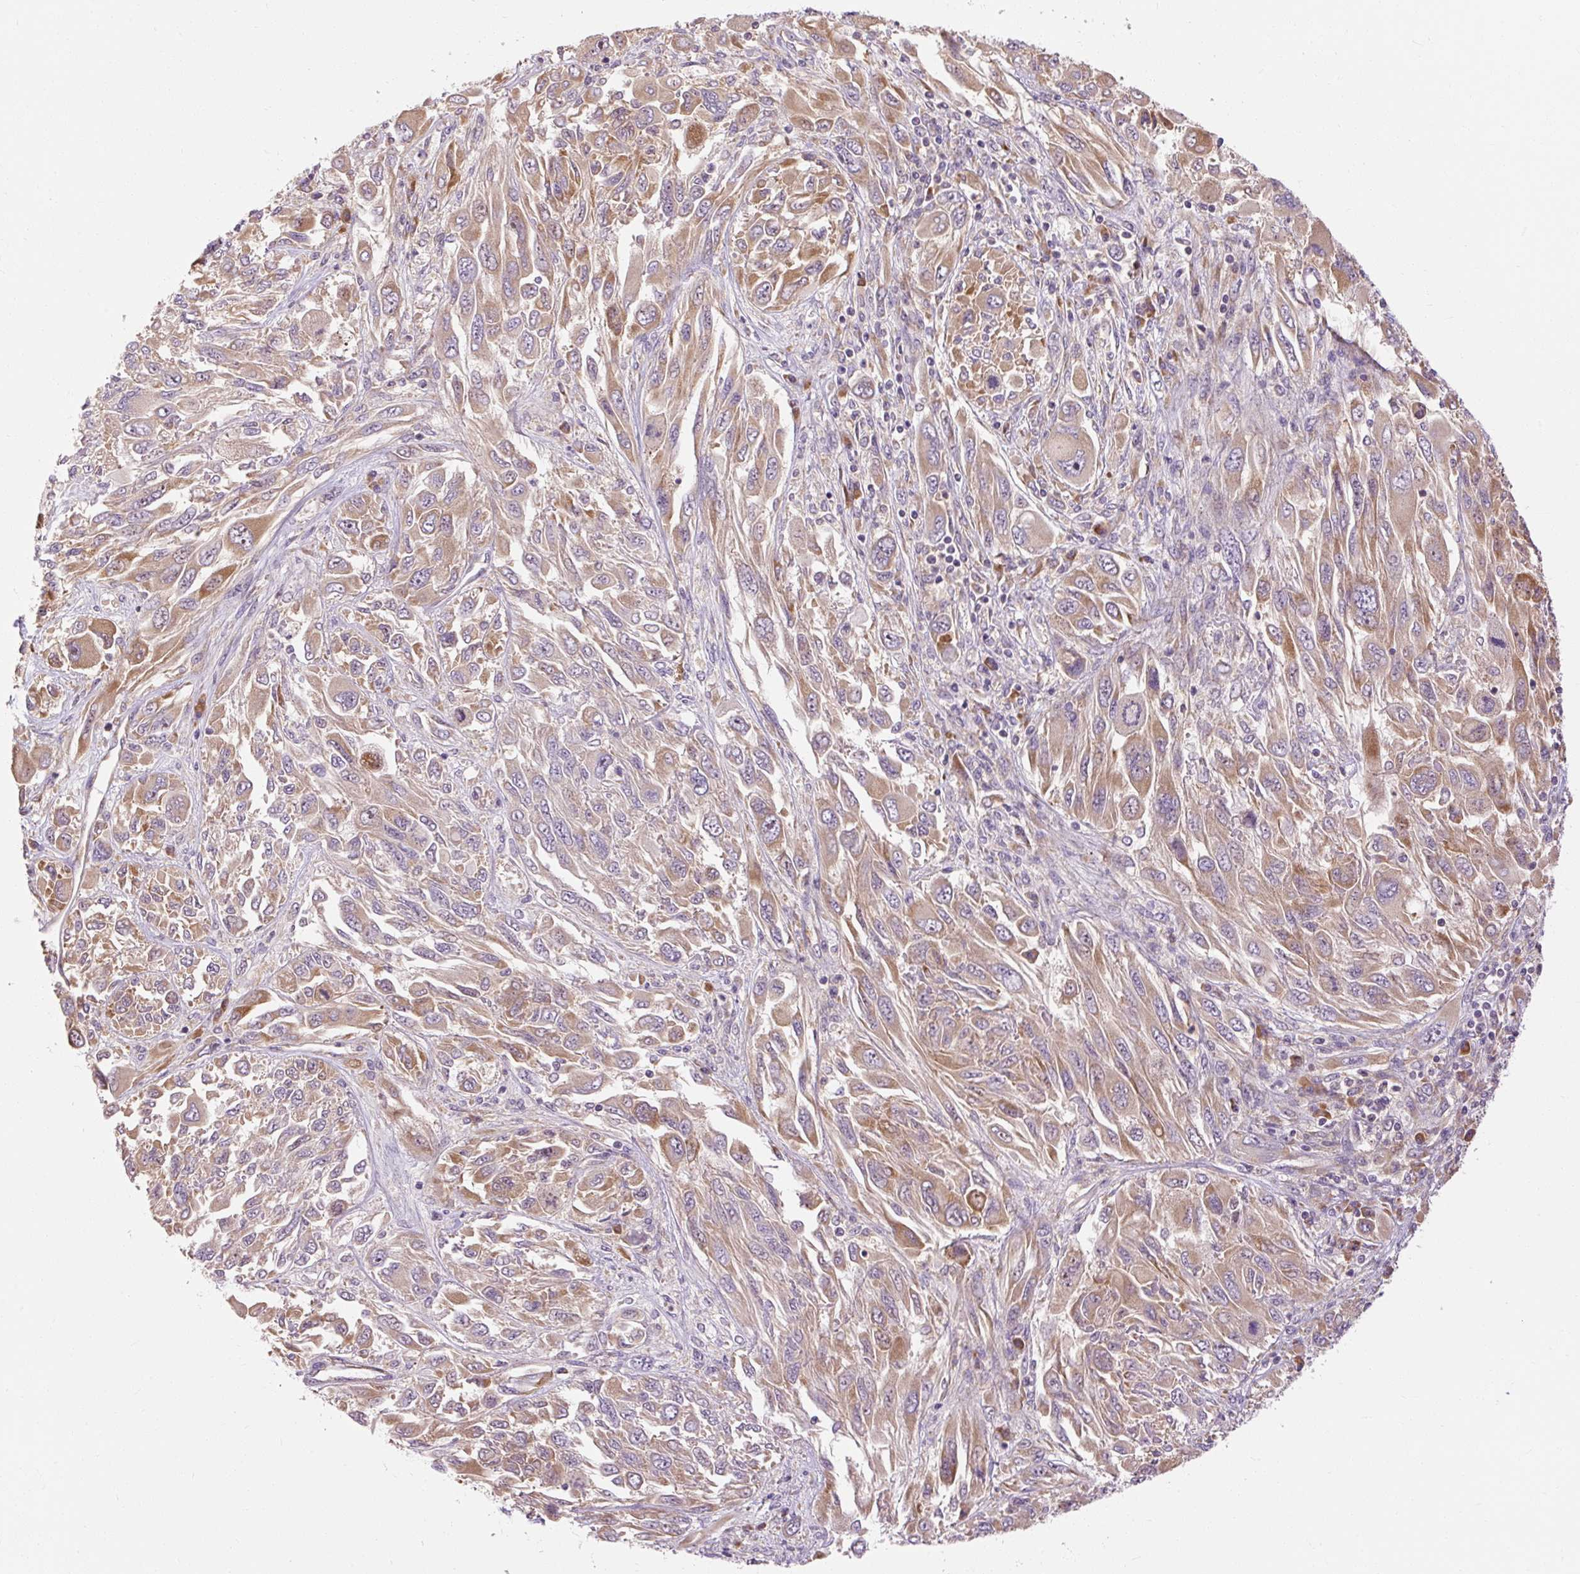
{"staining": {"intensity": "moderate", "quantity": "25%-75%", "location": "cytoplasmic/membranous,nuclear"}, "tissue": "melanoma", "cell_type": "Tumor cells", "image_type": "cancer", "snomed": [{"axis": "morphology", "description": "Malignant melanoma, NOS"}, {"axis": "topography", "description": "Skin"}], "caption": "Human malignant melanoma stained with a brown dye demonstrates moderate cytoplasmic/membranous and nuclear positive staining in approximately 25%-75% of tumor cells.", "gene": "PRSS48", "patient": {"sex": "female", "age": 91}}